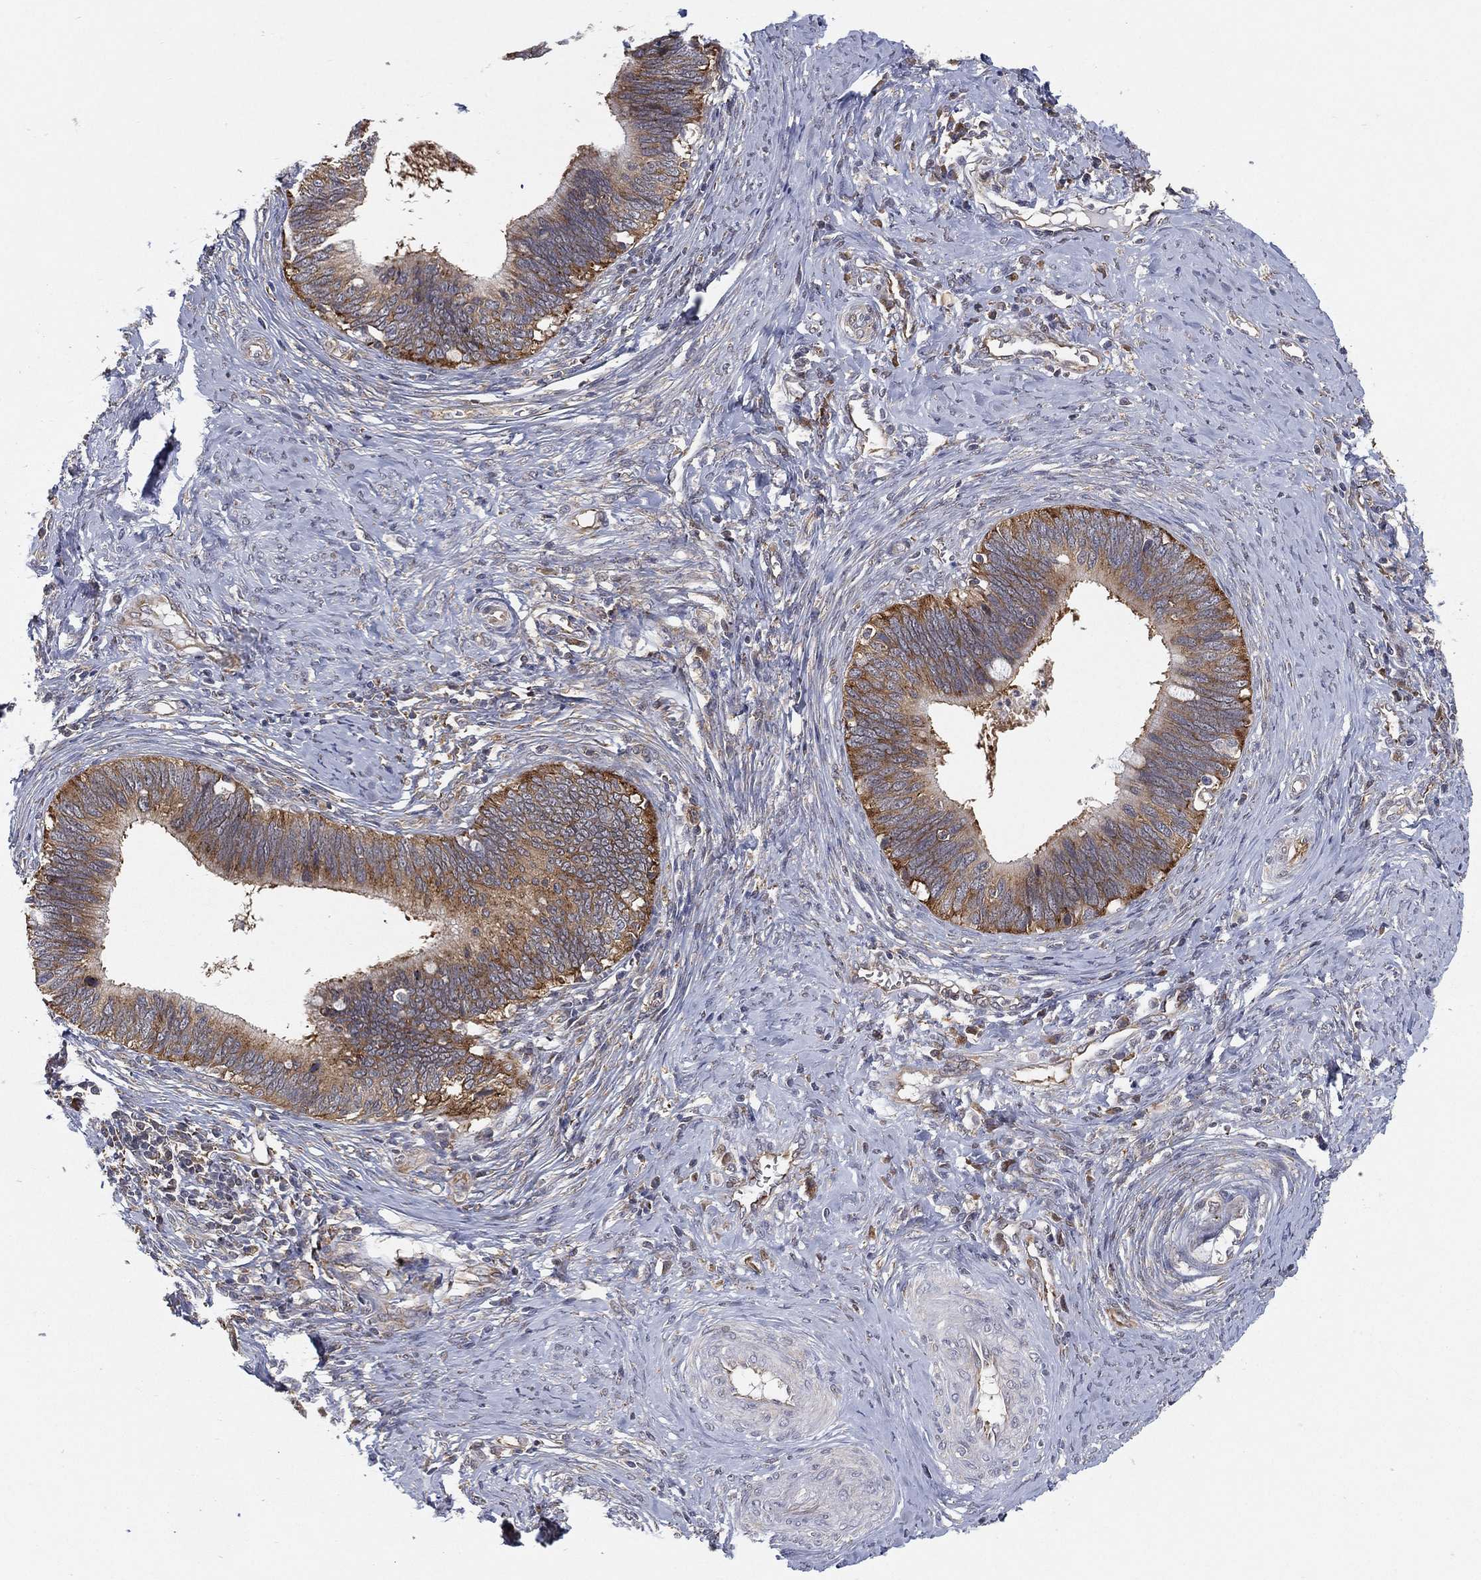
{"staining": {"intensity": "moderate", "quantity": ">75%", "location": "cytoplasmic/membranous"}, "tissue": "cervical cancer", "cell_type": "Tumor cells", "image_type": "cancer", "snomed": [{"axis": "morphology", "description": "Adenocarcinoma, NOS"}, {"axis": "topography", "description": "Cervix"}], "caption": "This micrograph demonstrates cervical cancer stained with immunohistochemistry (IHC) to label a protein in brown. The cytoplasmic/membranous of tumor cells show moderate positivity for the protein. Nuclei are counter-stained blue.", "gene": "TMTC4", "patient": {"sex": "female", "age": 42}}